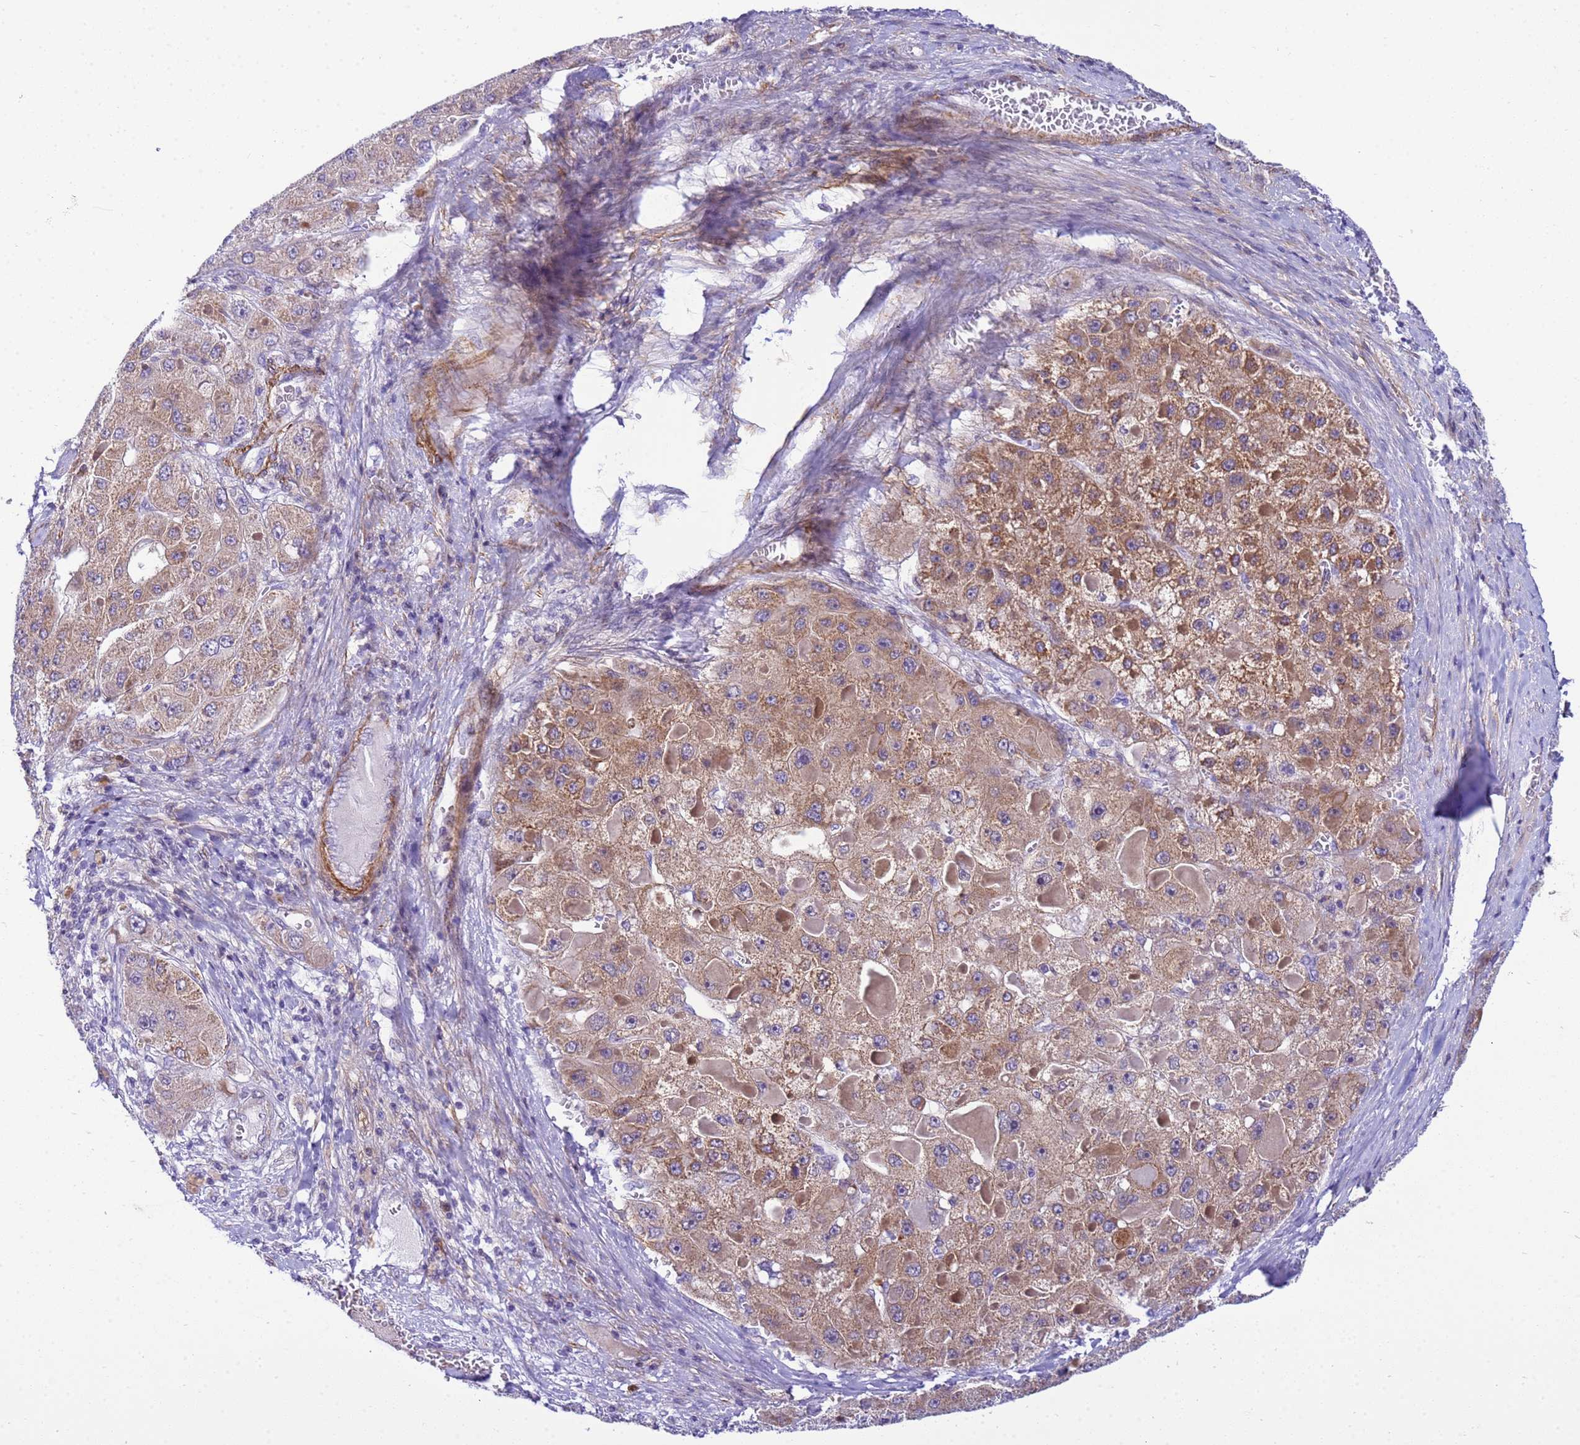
{"staining": {"intensity": "moderate", "quantity": ">75%", "location": "cytoplasmic/membranous"}, "tissue": "liver cancer", "cell_type": "Tumor cells", "image_type": "cancer", "snomed": [{"axis": "morphology", "description": "Carcinoma, Hepatocellular, NOS"}, {"axis": "topography", "description": "Liver"}], "caption": "Immunohistochemical staining of human hepatocellular carcinoma (liver) reveals medium levels of moderate cytoplasmic/membranous positivity in approximately >75% of tumor cells.", "gene": "P2RX7", "patient": {"sex": "female", "age": 73}}